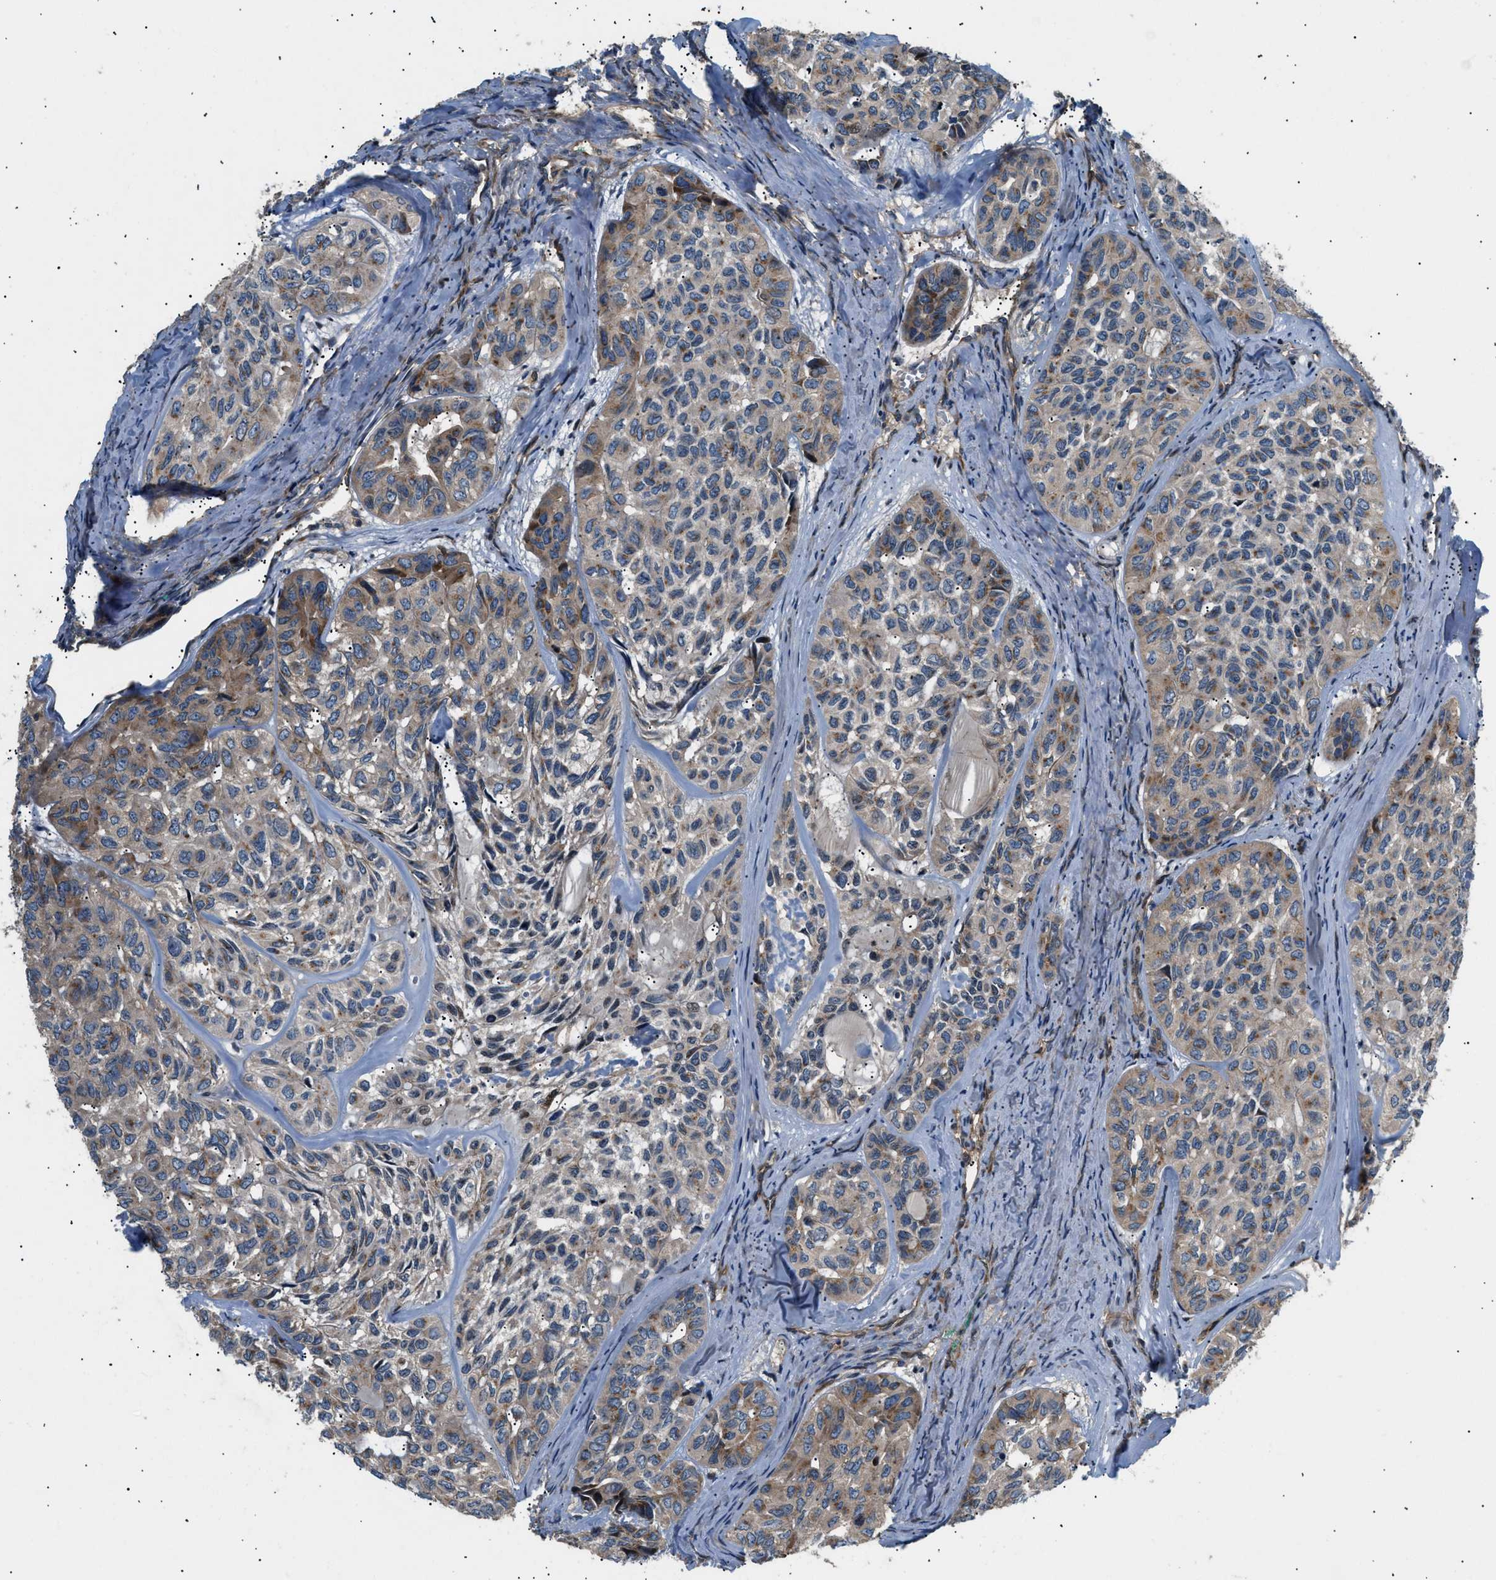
{"staining": {"intensity": "moderate", "quantity": "<25%", "location": "cytoplasmic/membranous"}, "tissue": "head and neck cancer", "cell_type": "Tumor cells", "image_type": "cancer", "snomed": [{"axis": "morphology", "description": "Adenocarcinoma, NOS"}, {"axis": "topography", "description": "Salivary gland, NOS"}, {"axis": "topography", "description": "Head-Neck"}], "caption": "Immunohistochemical staining of human adenocarcinoma (head and neck) shows moderate cytoplasmic/membranous protein staining in about <25% of tumor cells. The protein of interest is stained brown, and the nuclei are stained in blue (DAB IHC with brightfield microscopy, high magnification).", "gene": "LYSMD3", "patient": {"sex": "female", "age": 76}}